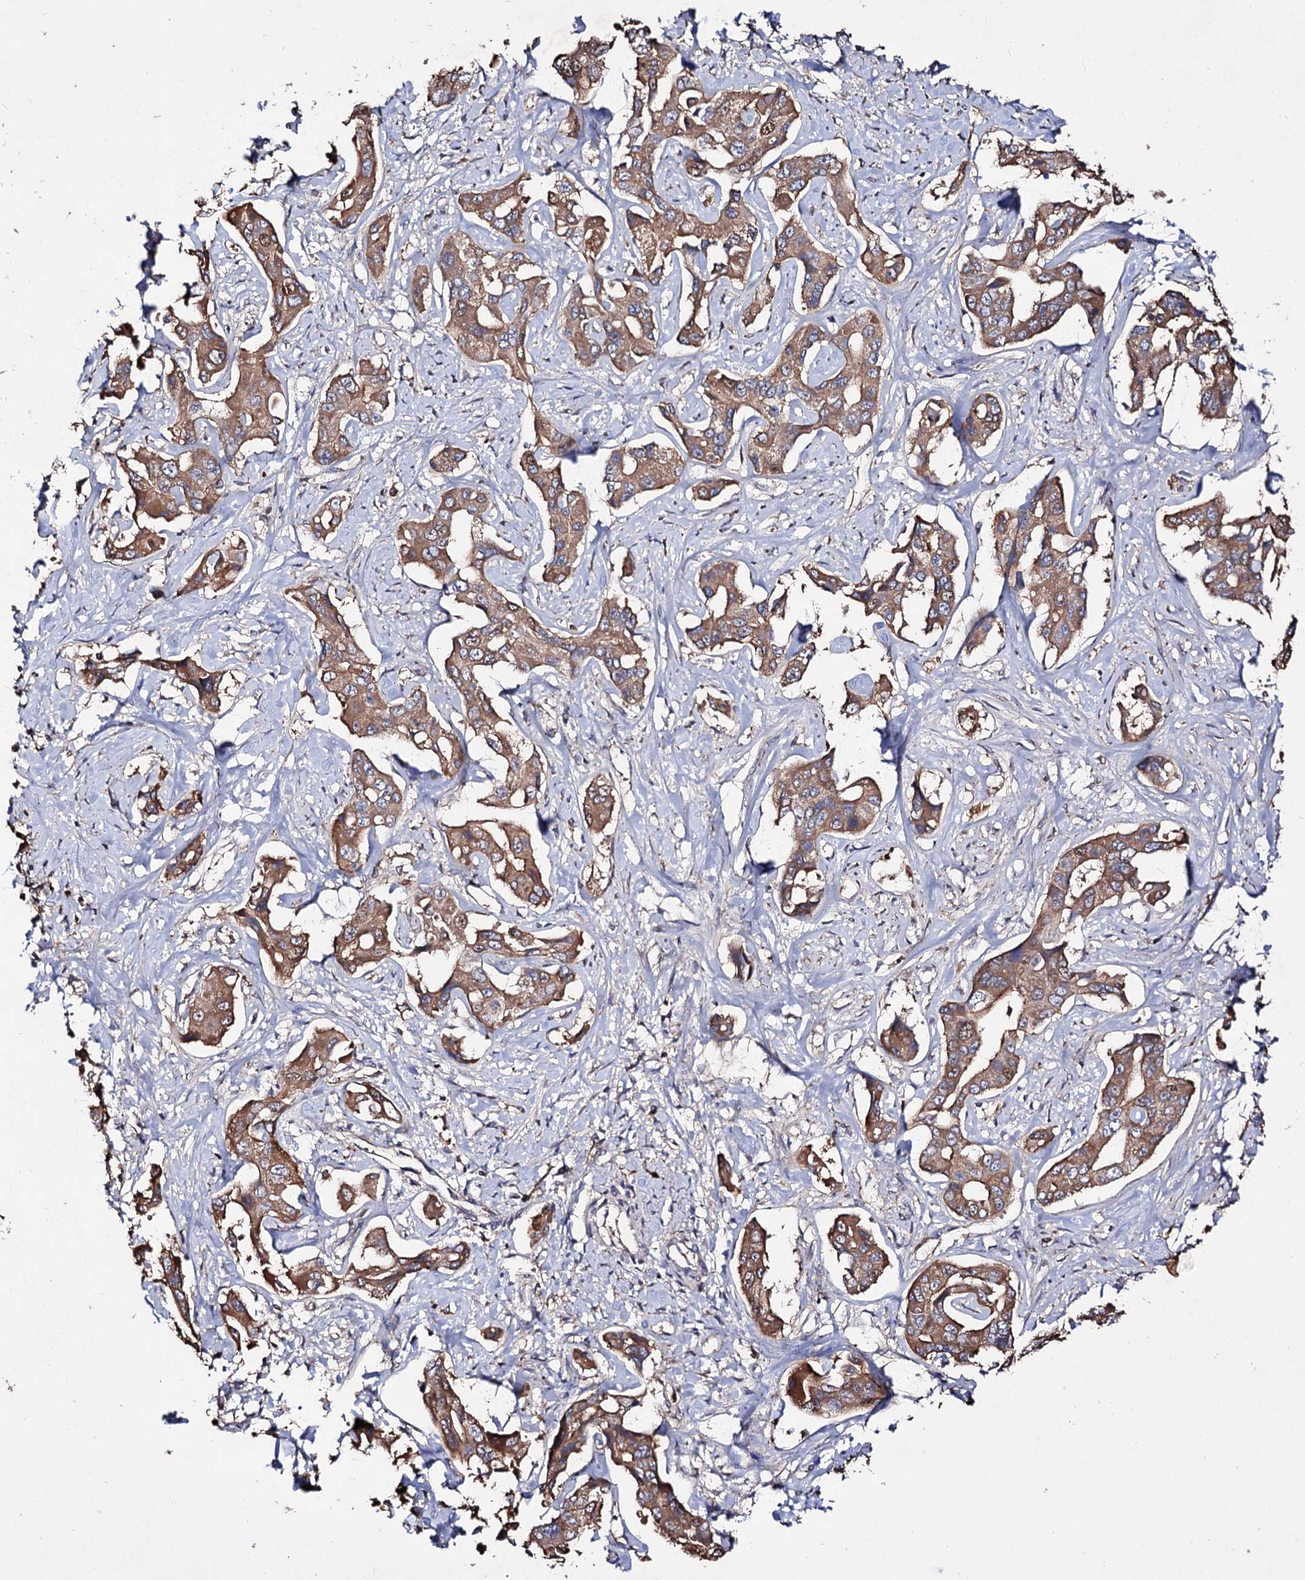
{"staining": {"intensity": "moderate", "quantity": ">75%", "location": "cytoplasmic/membranous"}, "tissue": "liver cancer", "cell_type": "Tumor cells", "image_type": "cancer", "snomed": [{"axis": "morphology", "description": "Cholangiocarcinoma"}, {"axis": "topography", "description": "Liver"}], "caption": "Liver cholangiocarcinoma stained with DAB (3,3'-diaminobenzidine) IHC demonstrates medium levels of moderate cytoplasmic/membranous positivity in approximately >75% of tumor cells.", "gene": "ARFIP2", "patient": {"sex": "male", "age": 59}}